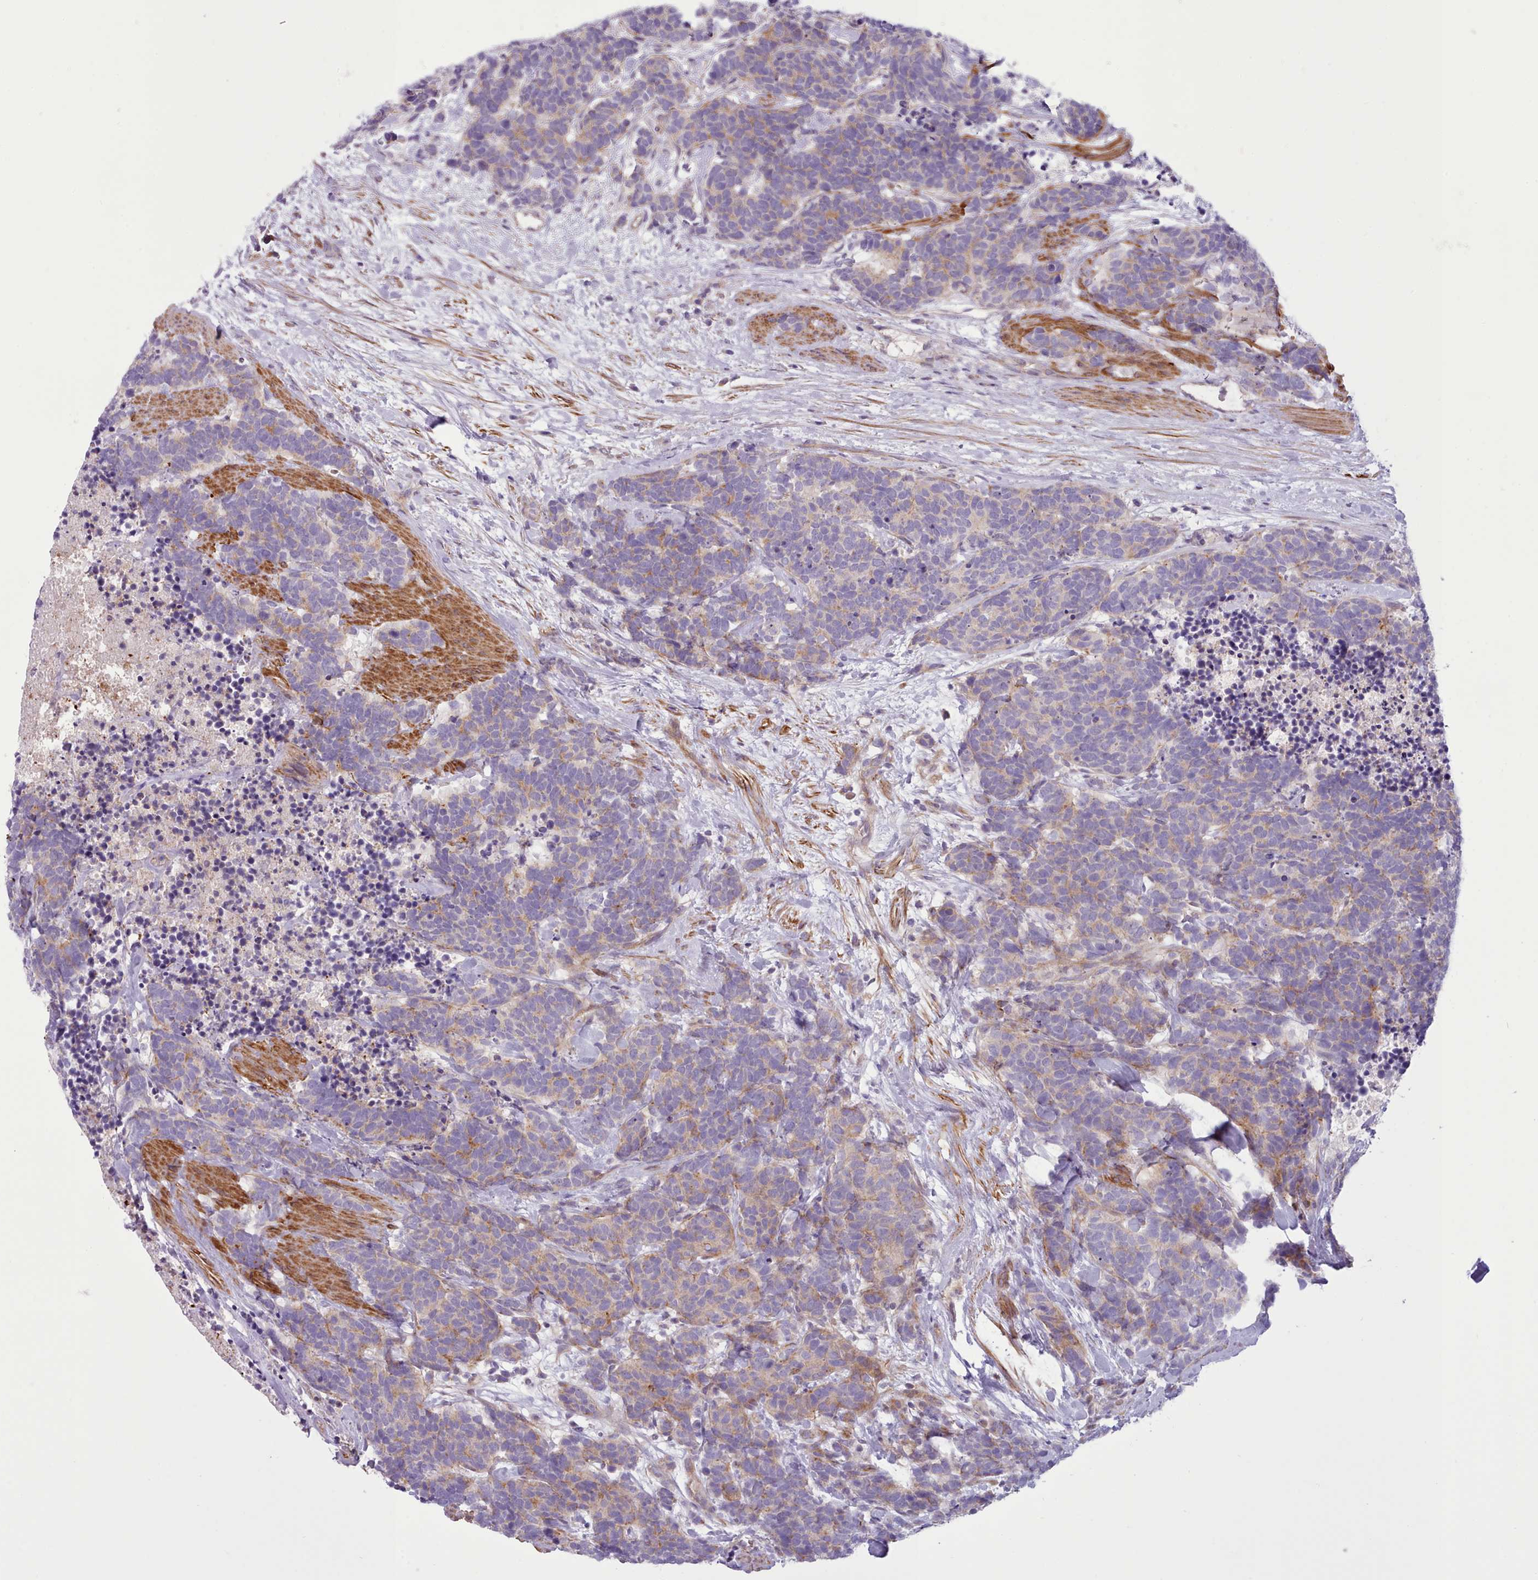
{"staining": {"intensity": "weak", "quantity": "25%-75%", "location": "cytoplasmic/membranous"}, "tissue": "carcinoid", "cell_type": "Tumor cells", "image_type": "cancer", "snomed": [{"axis": "morphology", "description": "Carcinoma, NOS"}, {"axis": "morphology", "description": "Carcinoid, malignant, NOS"}, {"axis": "topography", "description": "Prostate"}], "caption": "Immunohistochemical staining of human carcinoid reveals weak cytoplasmic/membranous protein positivity in about 25%-75% of tumor cells.", "gene": "TENT4B", "patient": {"sex": "male", "age": 57}}